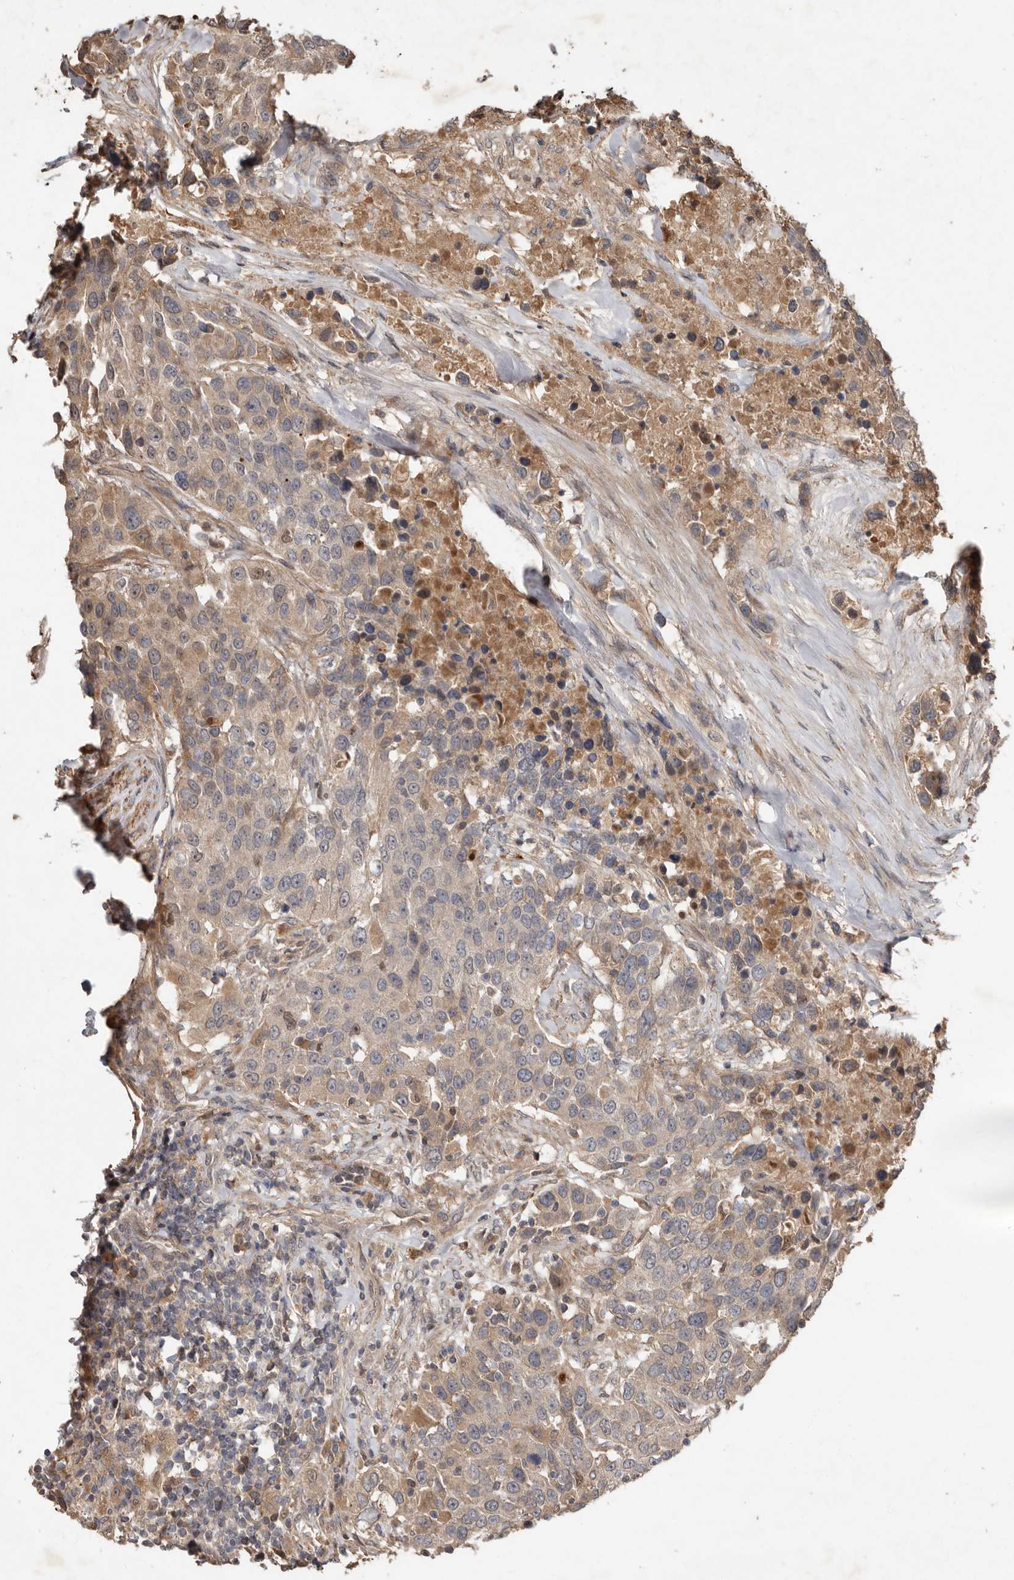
{"staining": {"intensity": "weak", "quantity": ">75%", "location": "cytoplasmic/membranous,nuclear"}, "tissue": "urothelial cancer", "cell_type": "Tumor cells", "image_type": "cancer", "snomed": [{"axis": "morphology", "description": "Urothelial carcinoma, High grade"}, {"axis": "topography", "description": "Urinary bladder"}], "caption": "IHC of human high-grade urothelial carcinoma exhibits low levels of weak cytoplasmic/membranous and nuclear positivity in approximately >75% of tumor cells.", "gene": "KIF26B", "patient": {"sex": "female", "age": 80}}